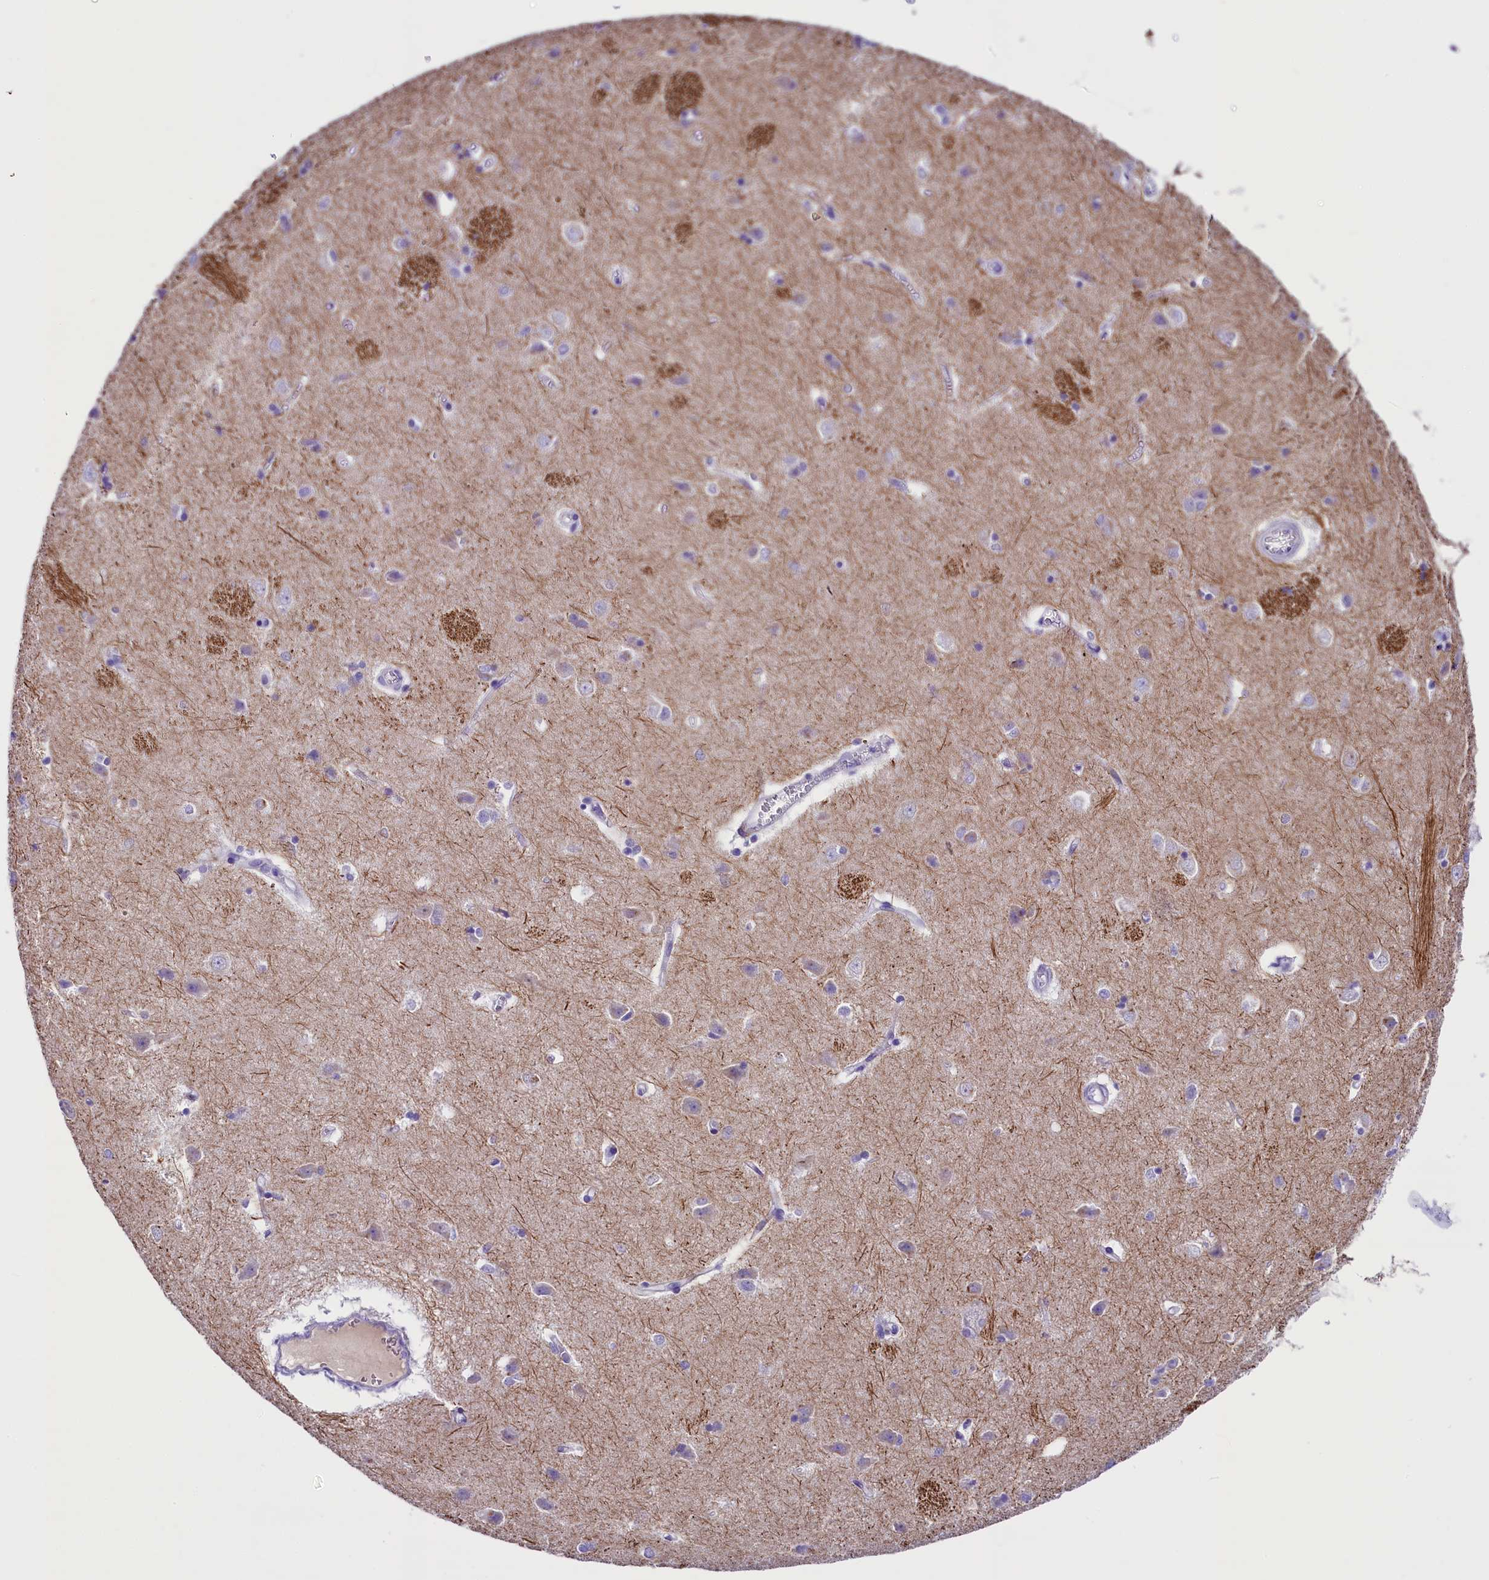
{"staining": {"intensity": "negative", "quantity": "none", "location": "none"}, "tissue": "caudate", "cell_type": "Glial cells", "image_type": "normal", "snomed": [{"axis": "morphology", "description": "Normal tissue, NOS"}, {"axis": "topography", "description": "Lateral ventricle wall"}], "caption": "Immunohistochemical staining of benign human caudate reveals no significant expression in glial cells. (Stains: DAB (3,3'-diaminobenzidine) immunohistochemistry (IHC) with hematoxylin counter stain, Microscopy: brightfield microscopy at high magnification).", "gene": "SKIDA1", "patient": {"sex": "male", "age": 37}}